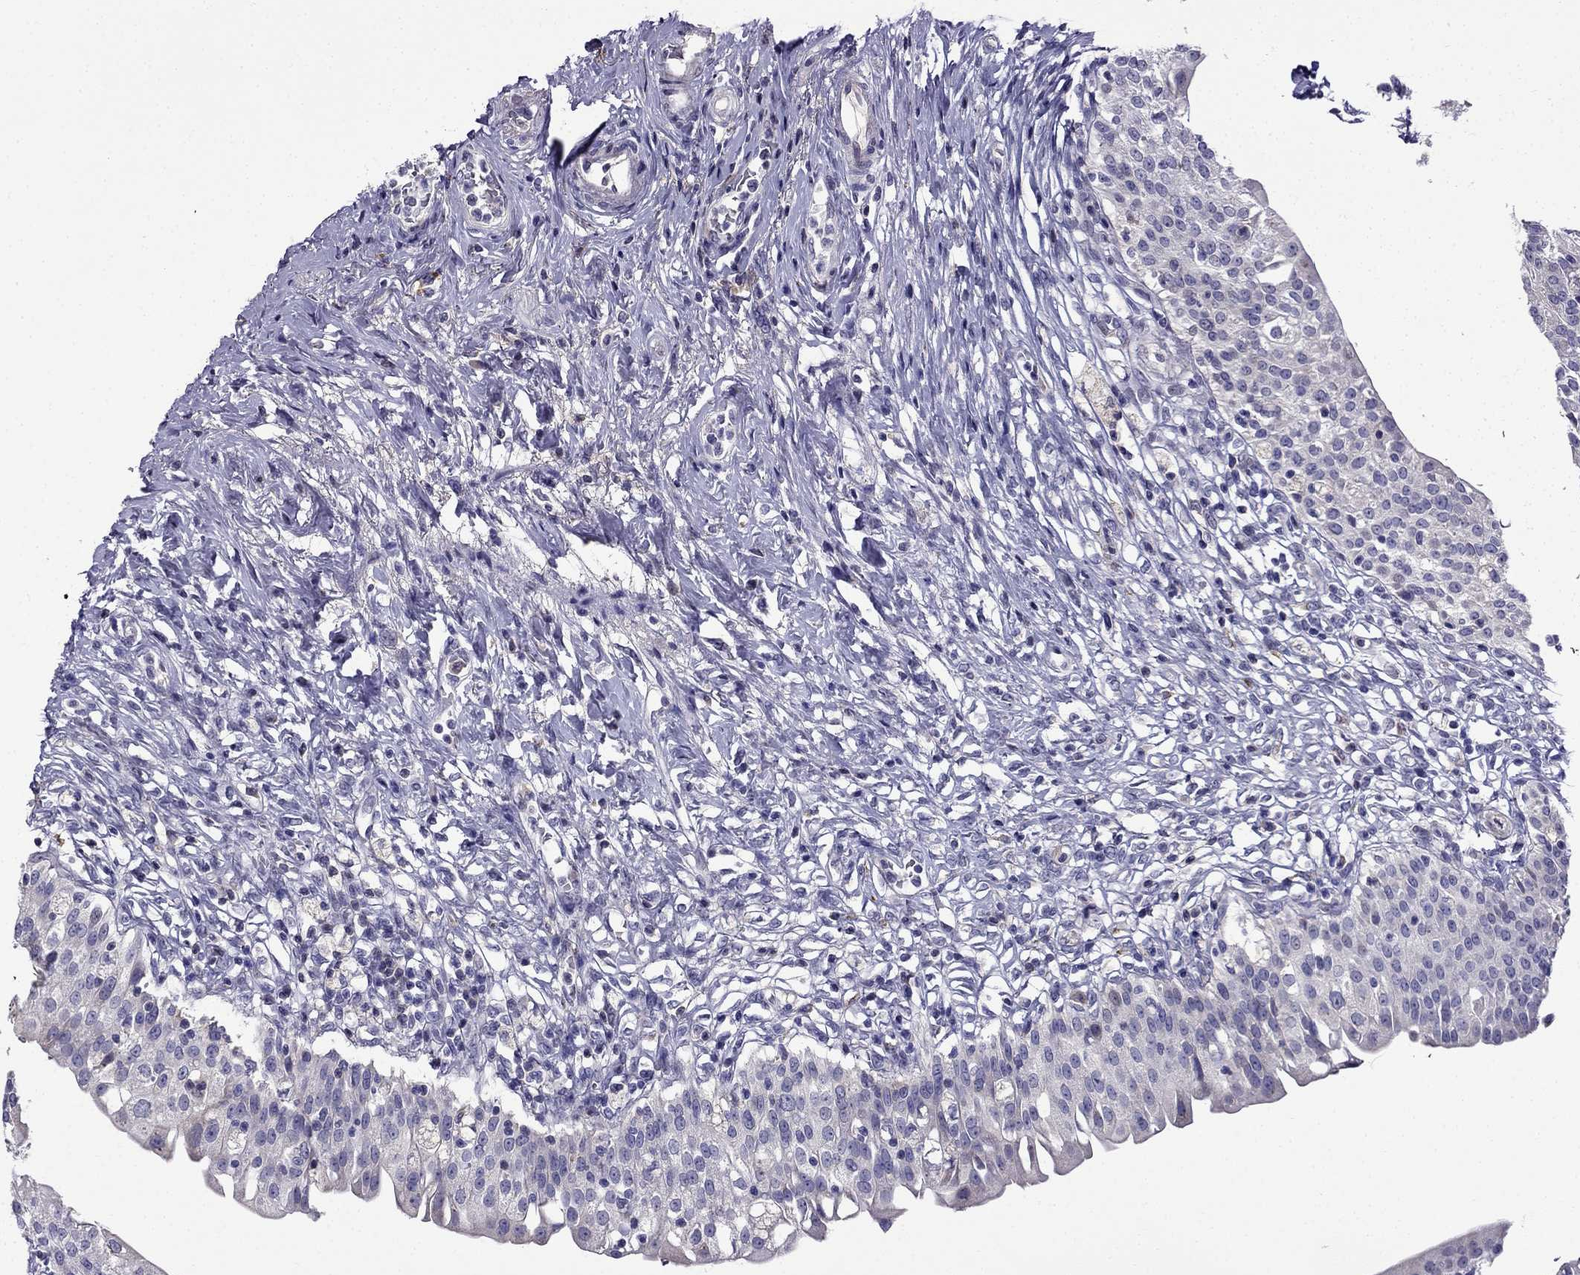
{"staining": {"intensity": "negative", "quantity": "none", "location": "none"}, "tissue": "urinary bladder", "cell_type": "Urothelial cells", "image_type": "normal", "snomed": [{"axis": "morphology", "description": "Normal tissue, NOS"}, {"axis": "topography", "description": "Urinary bladder"}], "caption": "Immunohistochemistry (IHC) photomicrograph of unremarkable human urinary bladder stained for a protein (brown), which reveals no positivity in urothelial cells.", "gene": "PI16", "patient": {"sex": "male", "age": 76}}